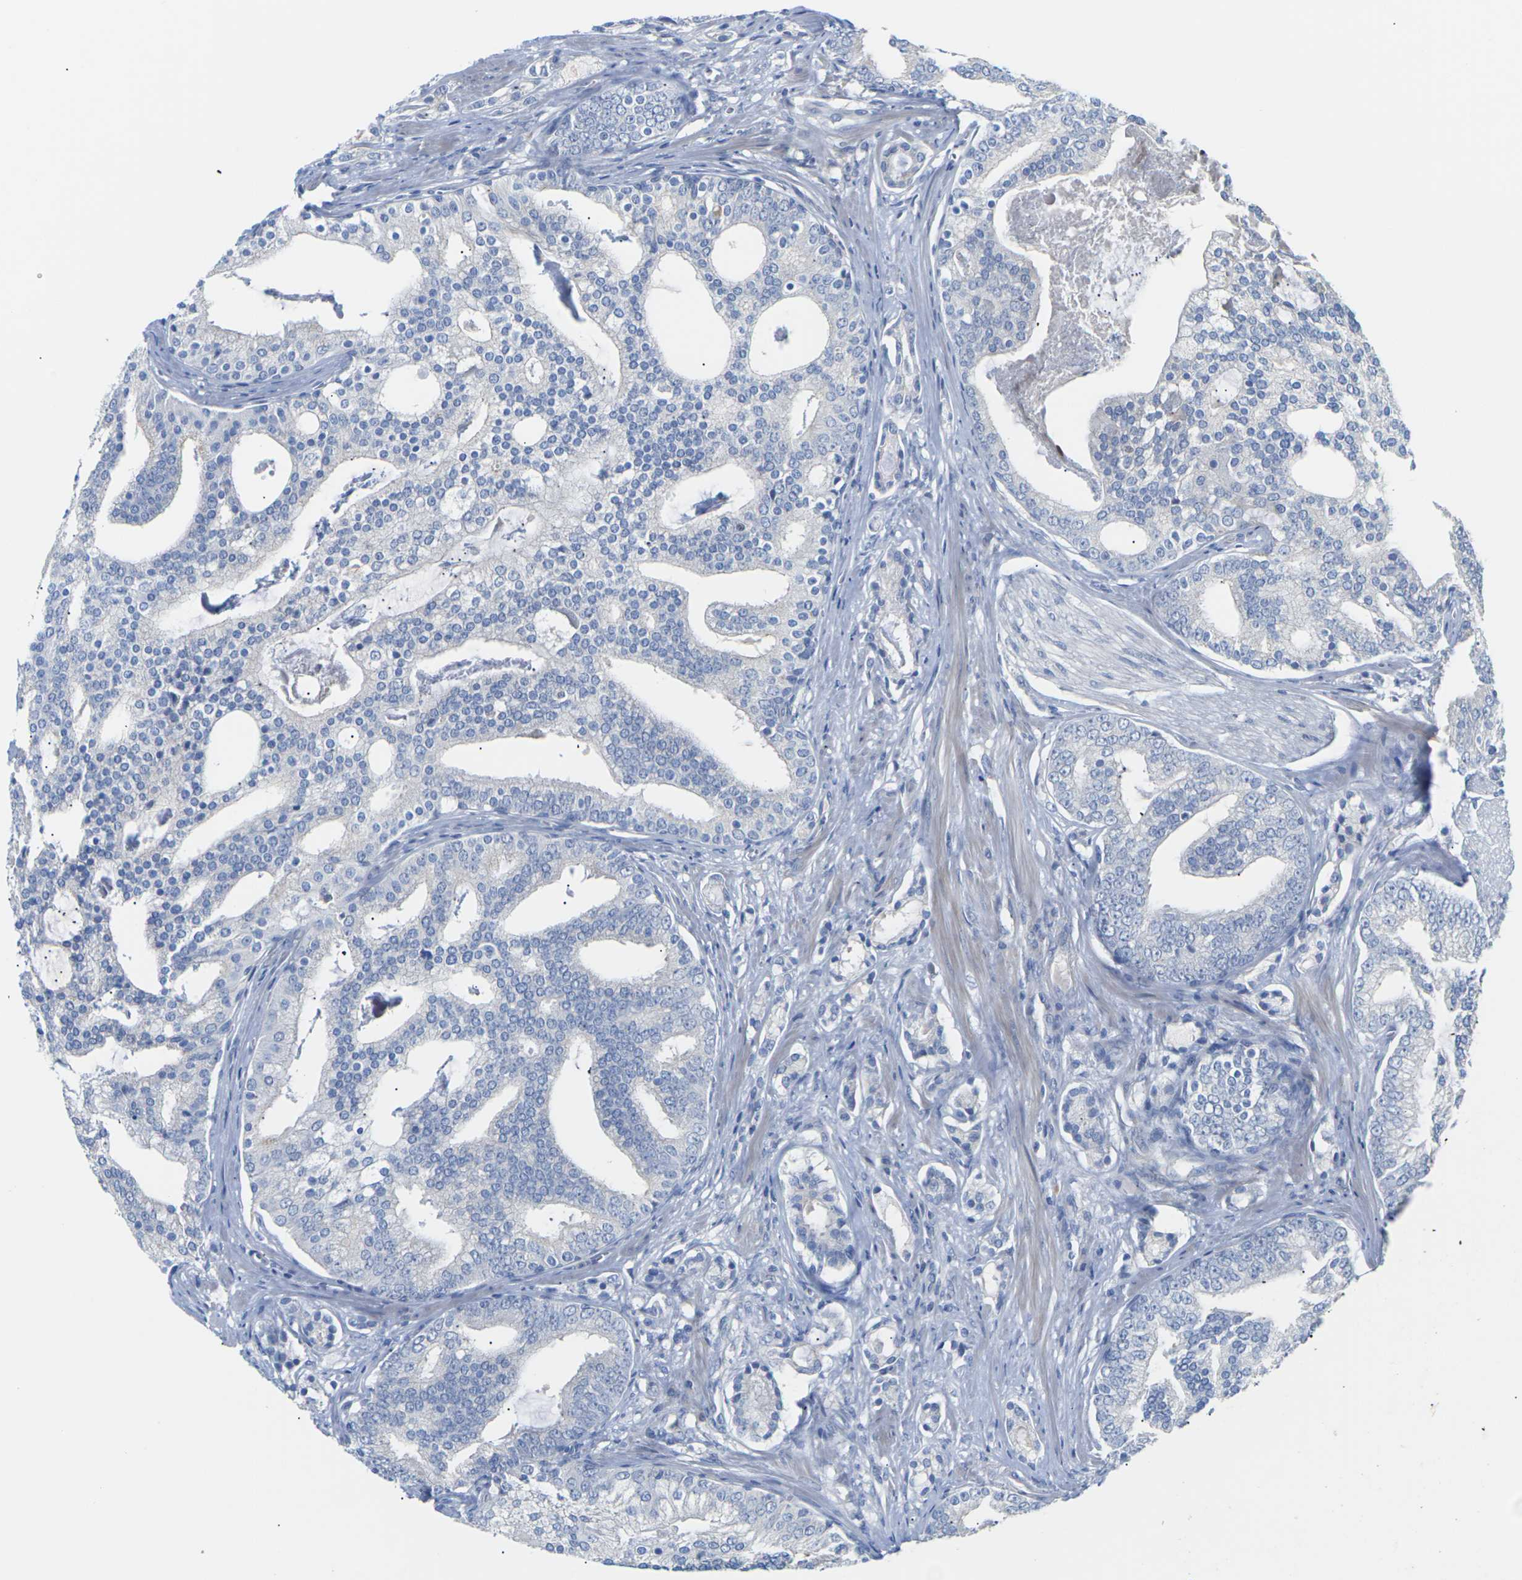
{"staining": {"intensity": "negative", "quantity": "none", "location": "none"}, "tissue": "prostate cancer", "cell_type": "Tumor cells", "image_type": "cancer", "snomed": [{"axis": "morphology", "description": "Adenocarcinoma, Low grade"}, {"axis": "topography", "description": "Prostate"}], "caption": "Tumor cells show no significant protein positivity in prostate cancer (low-grade adenocarcinoma).", "gene": "TMCO4", "patient": {"sex": "male", "age": 58}}